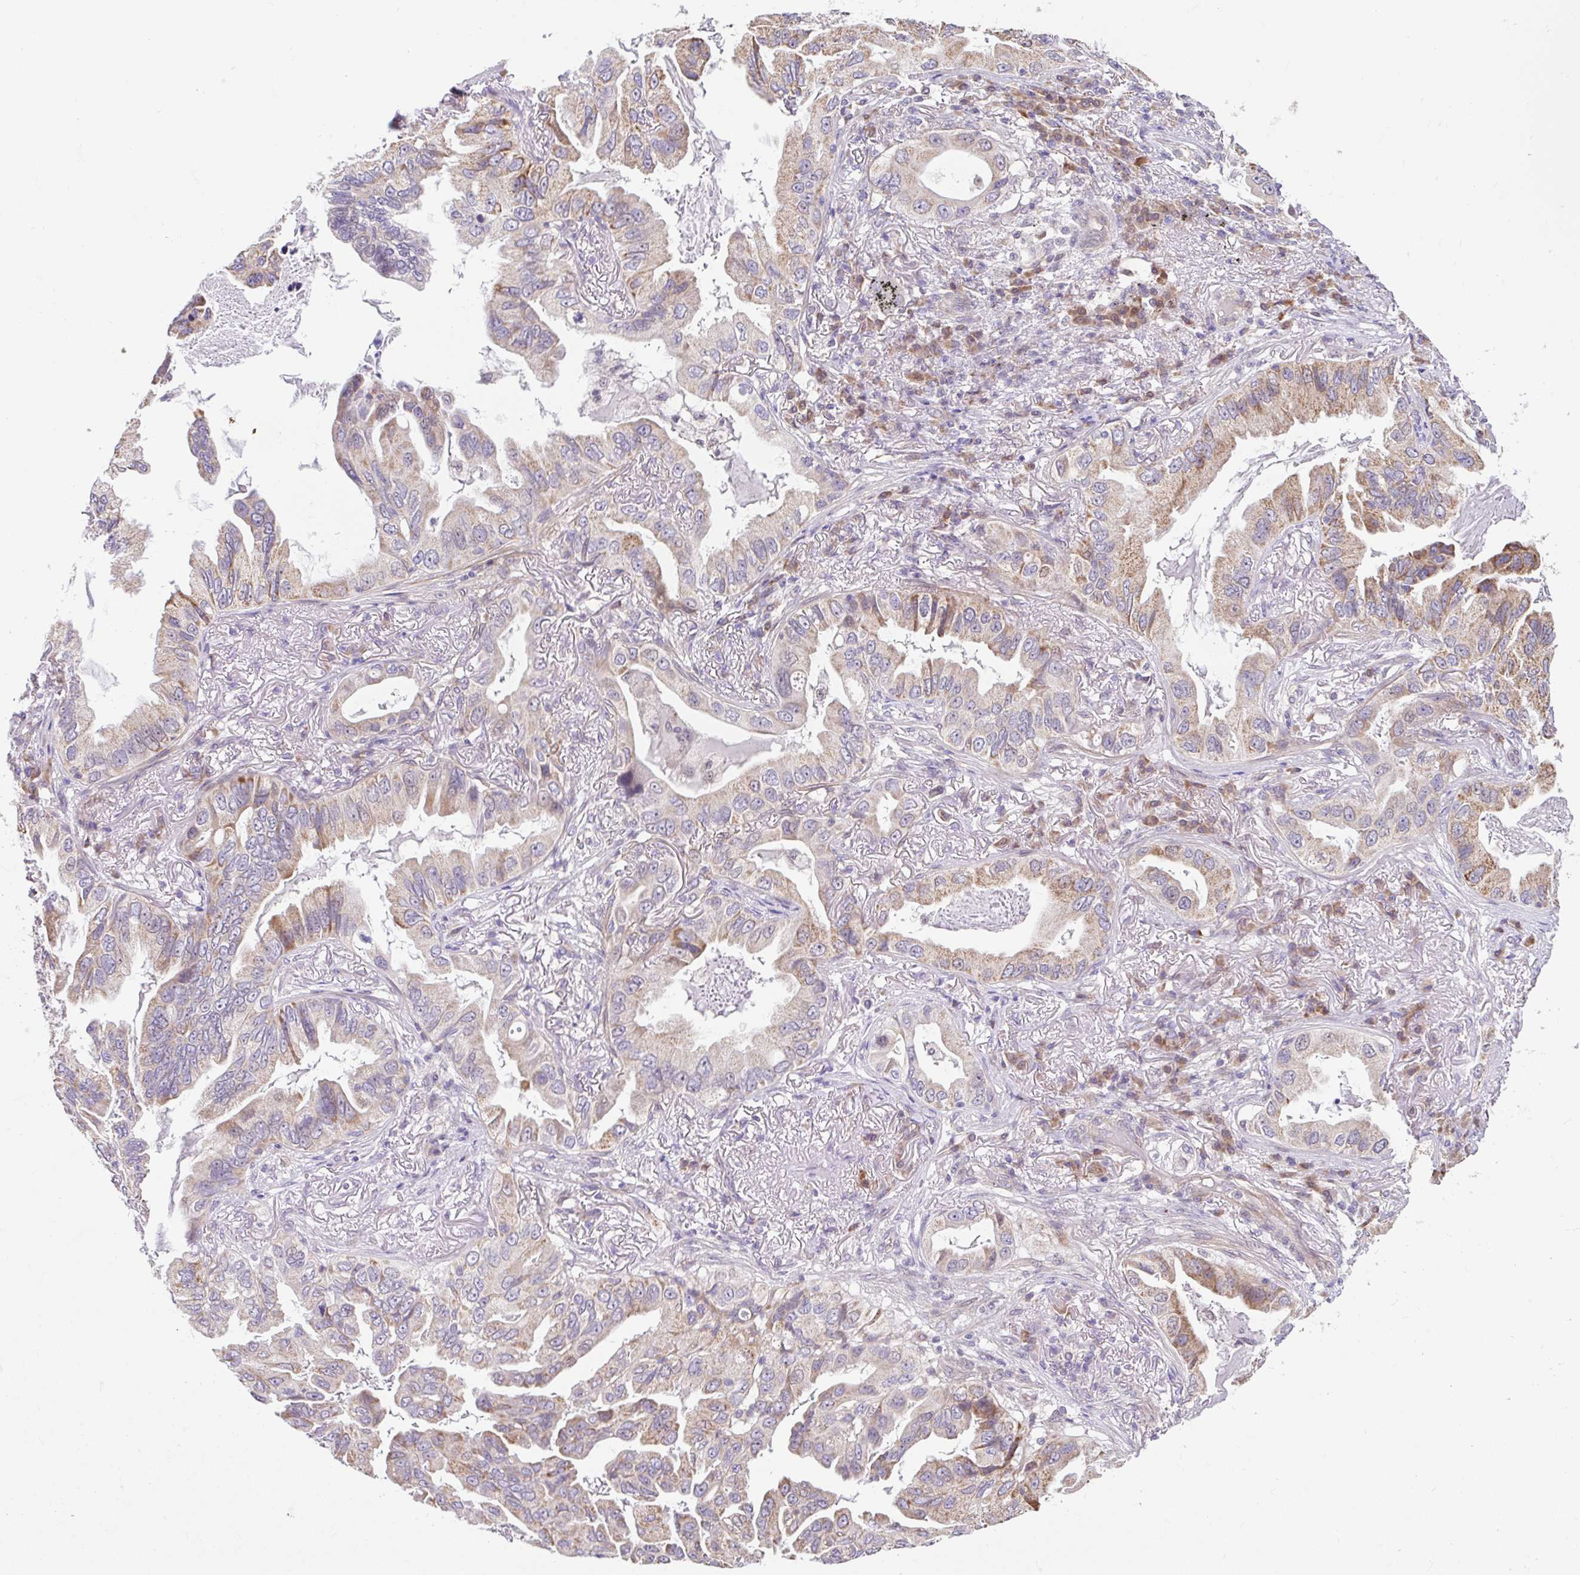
{"staining": {"intensity": "moderate", "quantity": "25%-75%", "location": "cytoplasmic/membranous"}, "tissue": "lung cancer", "cell_type": "Tumor cells", "image_type": "cancer", "snomed": [{"axis": "morphology", "description": "Adenocarcinoma, NOS"}, {"axis": "topography", "description": "Lung"}], "caption": "Protein expression by immunohistochemistry demonstrates moderate cytoplasmic/membranous positivity in about 25%-75% of tumor cells in adenocarcinoma (lung).", "gene": "NT5C1B", "patient": {"sex": "female", "age": 69}}